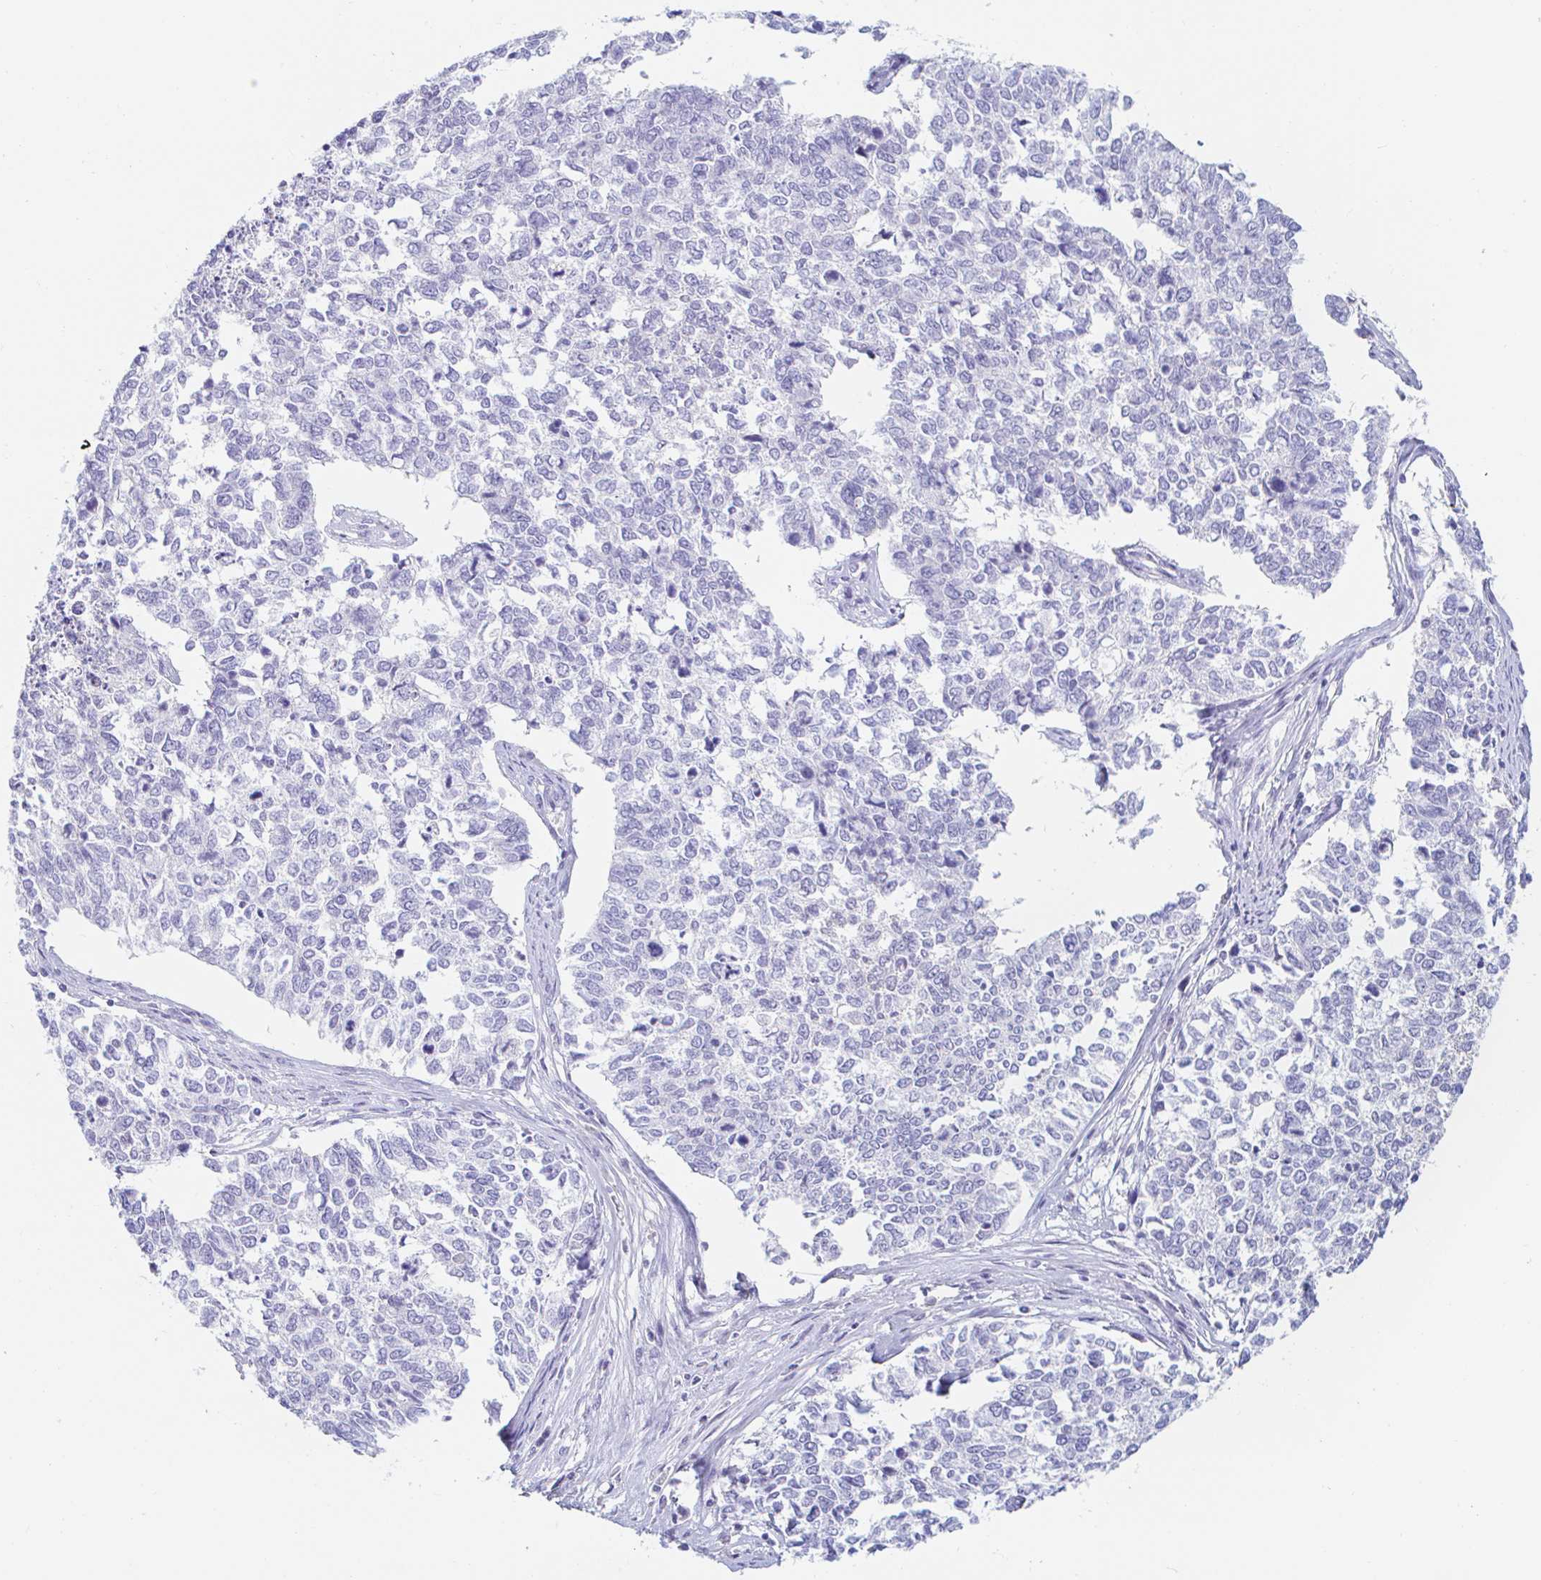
{"staining": {"intensity": "negative", "quantity": "none", "location": "none"}, "tissue": "cervical cancer", "cell_type": "Tumor cells", "image_type": "cancer", "snomed": [{"axis": "morphology", "description": "Adenocarcinoma, NOS"}, {"axis": "topography", "description": "Cervix"}], "caption": "Immunohistochemistry (IHC) micrograph of neoplastic tissue: human cervical cancer (adenocarcinoma) stained with DAB shows no significant protein expression in tumor cells.", "gene": "TEX44", "patient": {"sex": "female", "age": 63}}